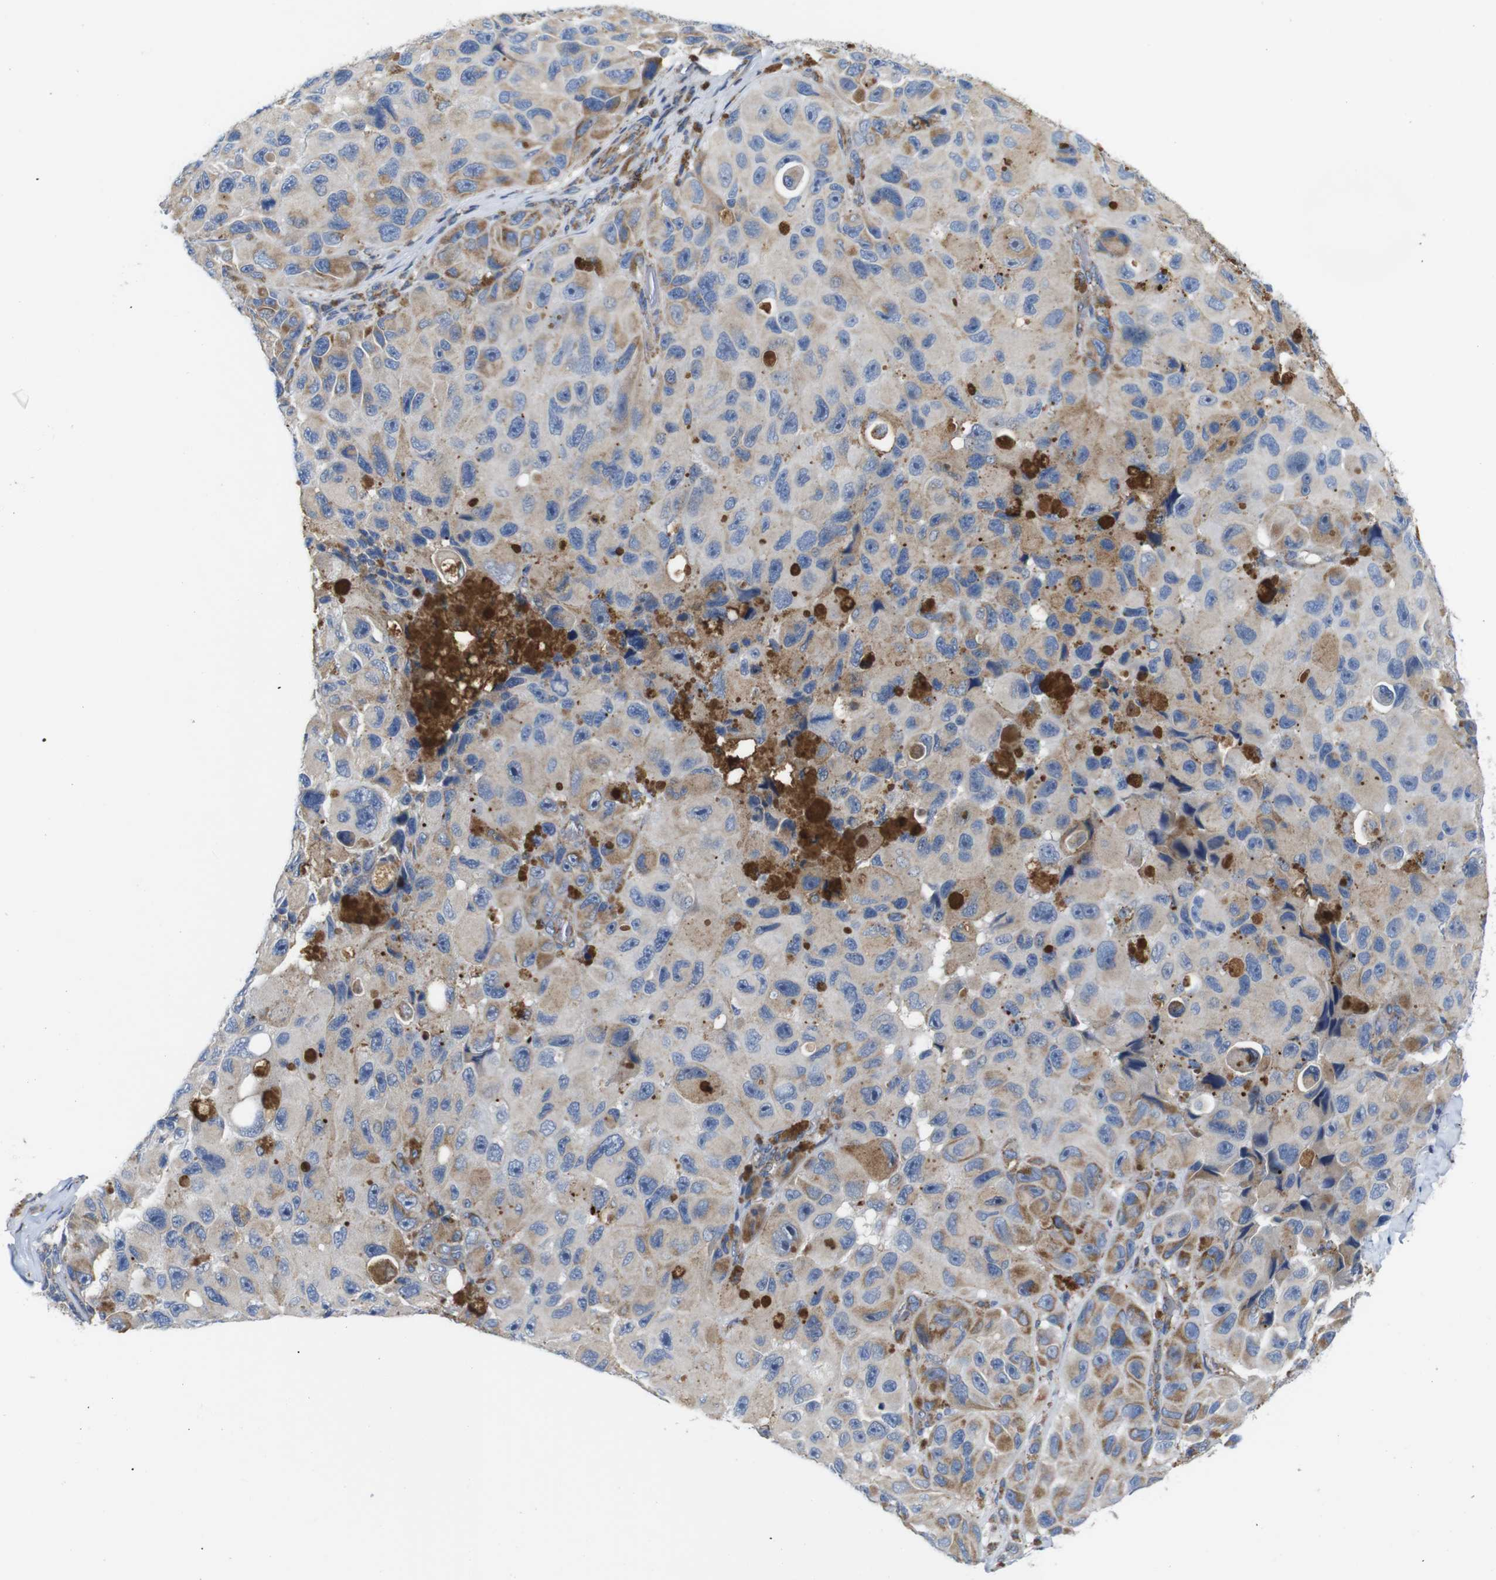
{"staining": {"intensity": "moderate", "quantity": "25%-75%", "location": "cytoplasmic/membranous"}, "tissue": "melanoma", "cell_type": "Tumor cells", "image_type": "cancer", "snomed": [{"axis": "morphology", "description": "Malignant melanoma, NOS"}, {"axis": "topography", "description": "Skin"}], "caption": "Protein expression analysis of human malignant melanoma reveals moderate cytoplasmic/membranous staining in approximately 25%-75% of tumor cells. (Brightfield microscopy of DAB IHC at high magnification).", "gene": "PDCD1LG2", "patient": {"sex": "female", "age": 73}}